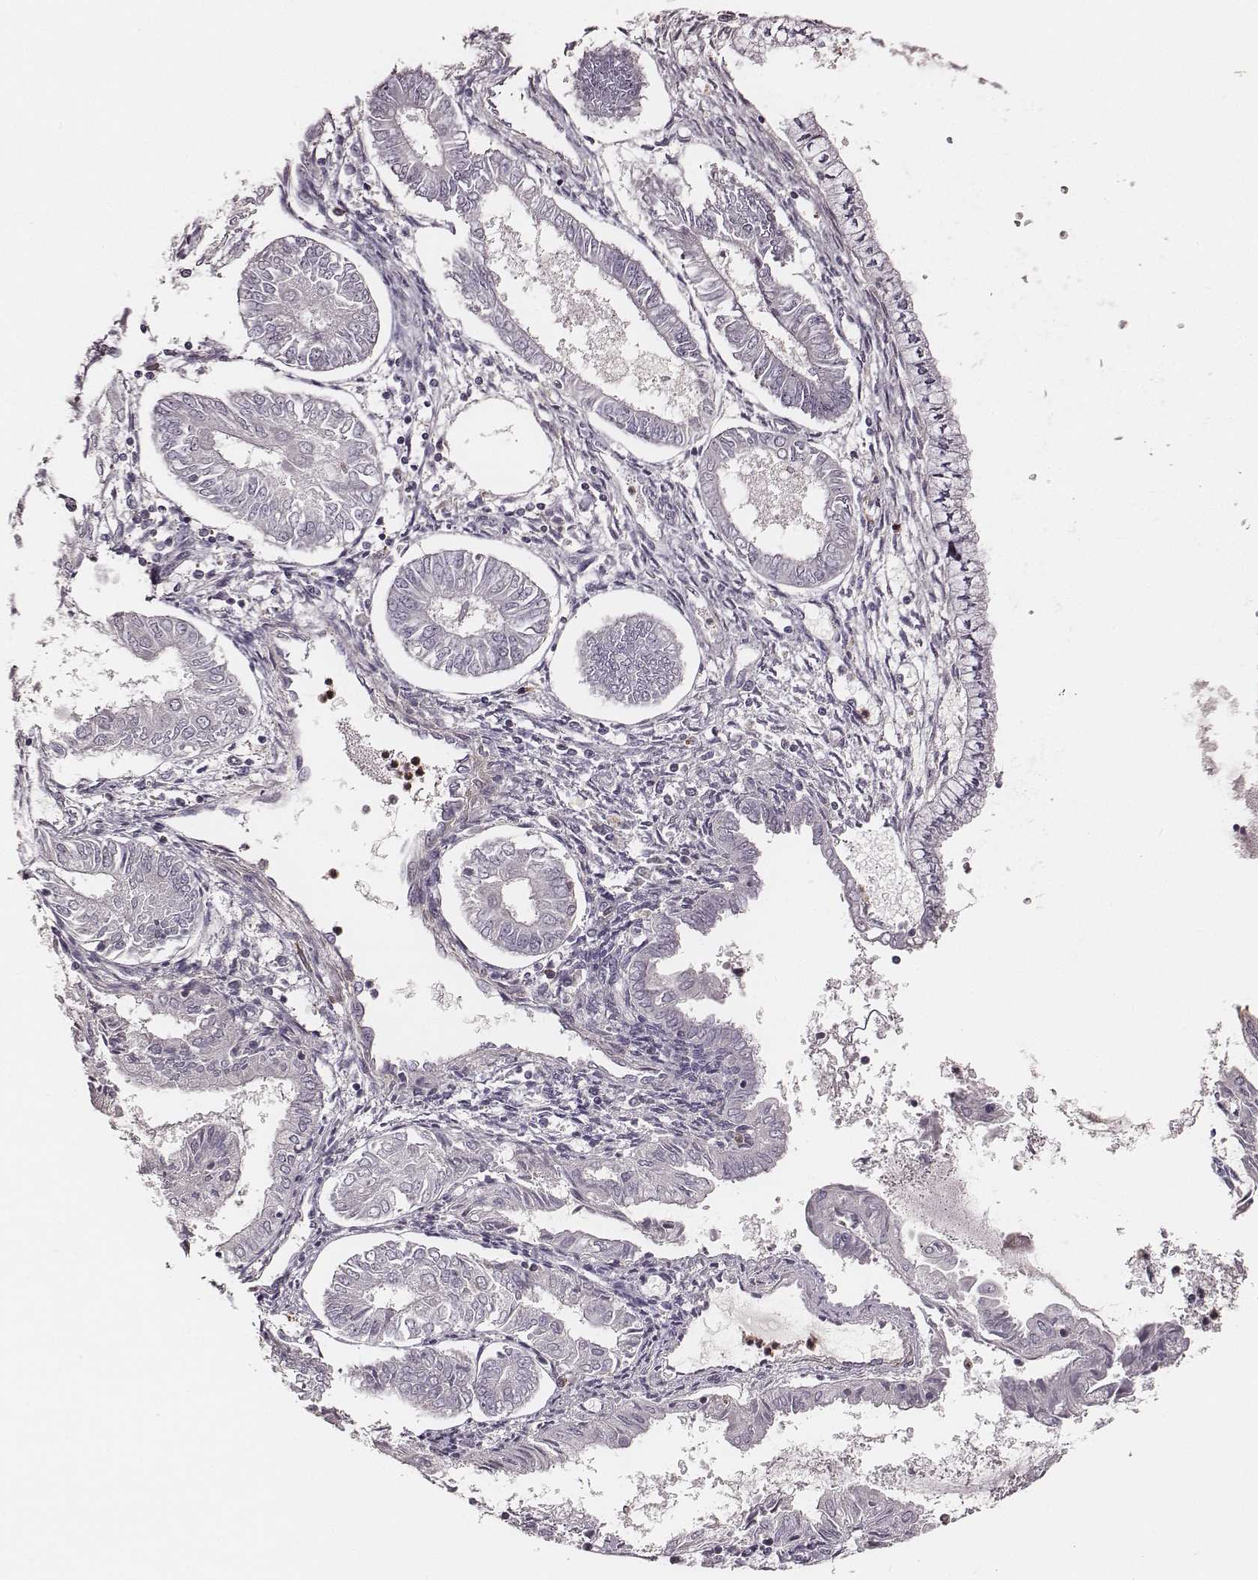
{"staining": {"intensity": "negative", "quantity": "none", "location": "none"}, "tissue": "endometrial cancer", "cell_type": "Tumor cells", "image_type": "cancer", "snomed": [{"axis": "morphology", "description": "Adenocarcinoma, NOS"}, {"axis": "topography", "description": "Endometrium"}], "caption": "High magnification brightfield microscopy of adenocarcinoma (endometrial) stained with DAB (brown) and counterstained with hematoxylin (blue): tumor cells show no significant expression. The staining was performed using DAB (3,3'-diaminobenzidine) to visualize the protein expression in brown, while the nuclei were stained in blue with hematoxylin (Magnification: 20x).", "gene": "ZYX", "patient": {"sex": "female", "age": 68}}